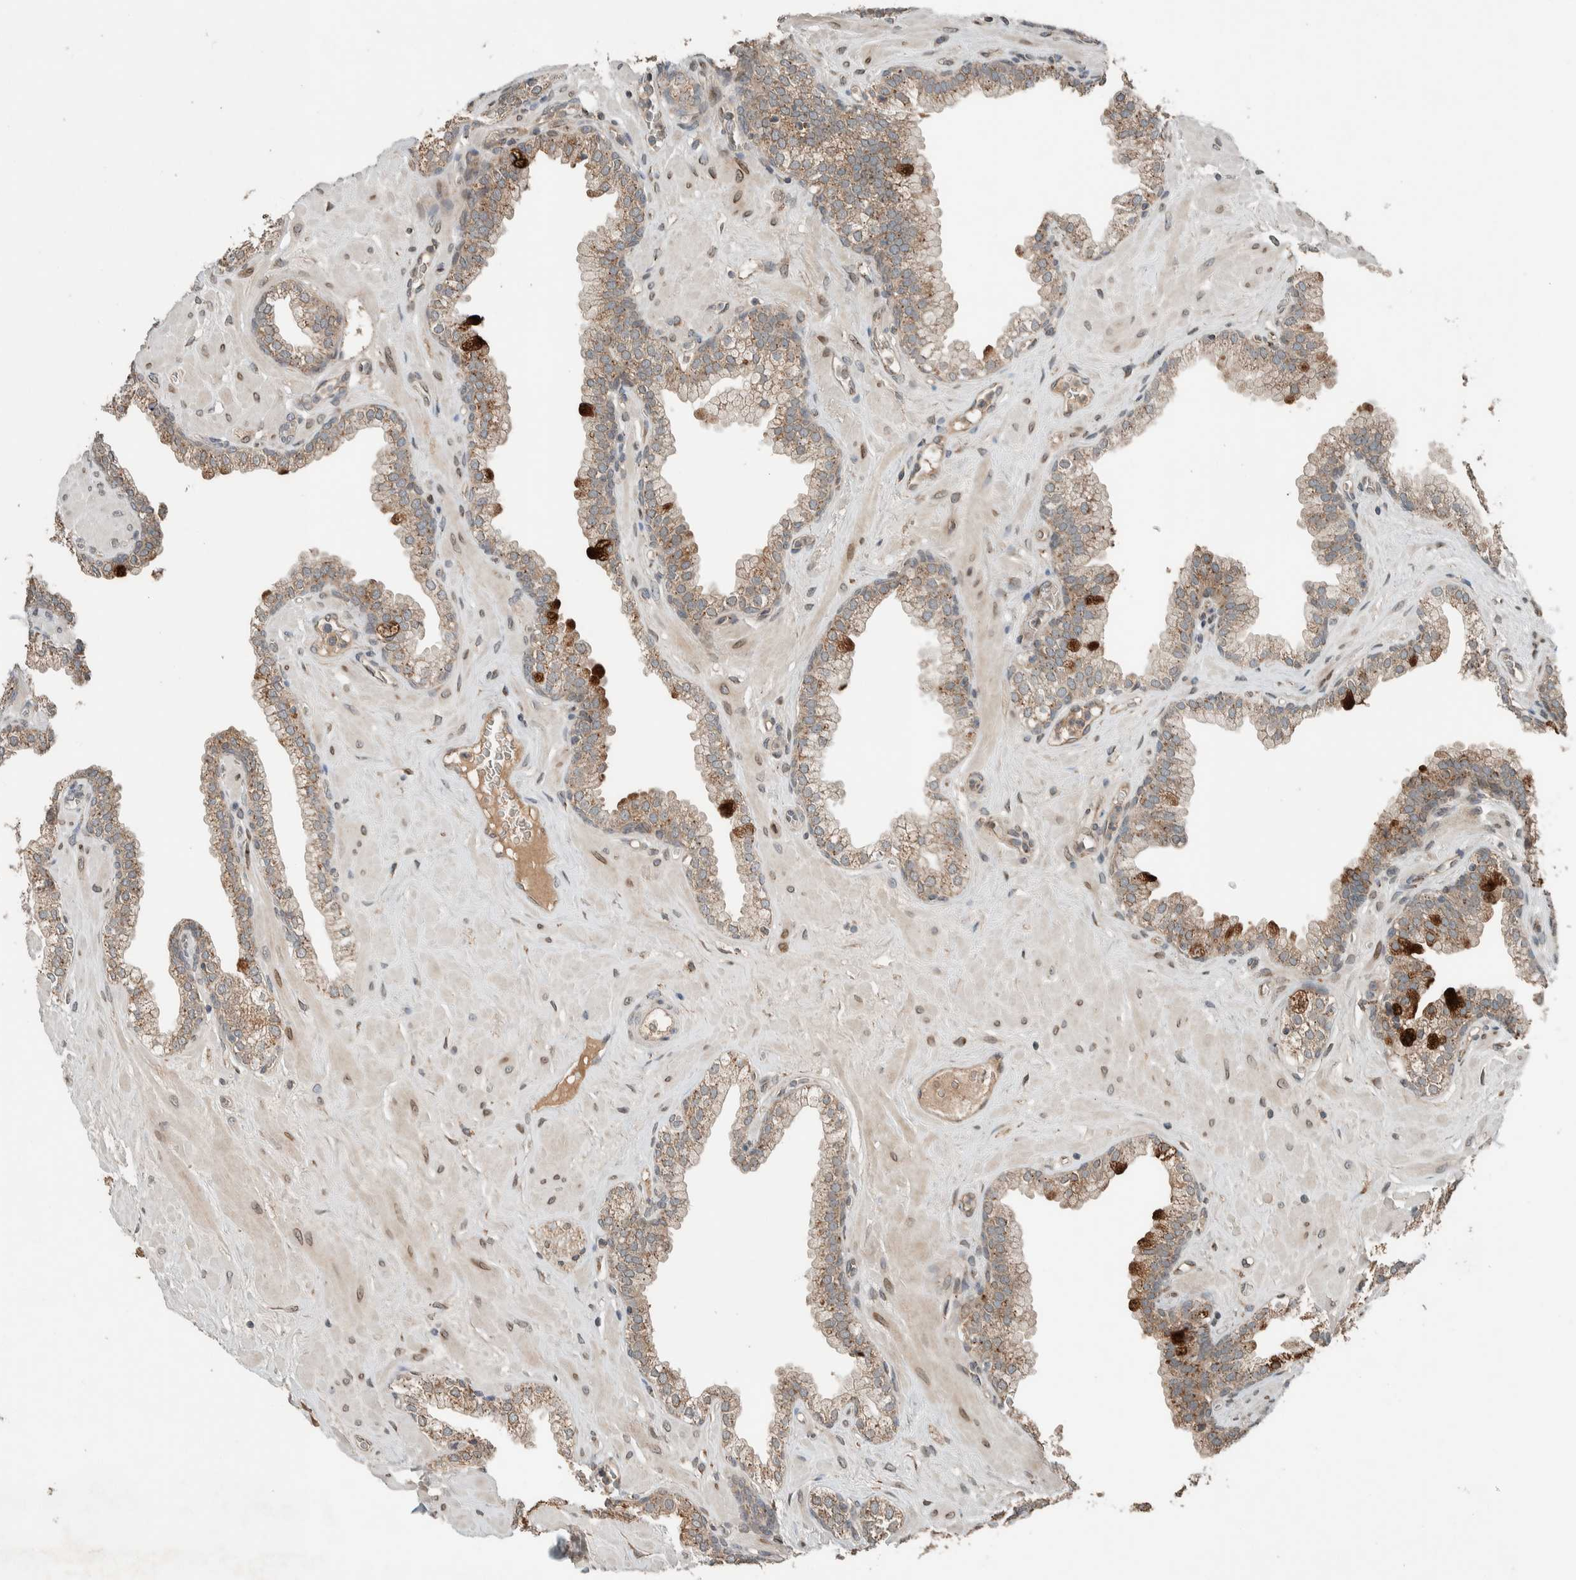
{"staining": {"intensity": "moderate", "quantity": ">75%", "location": "cytoplasmic/membranous"}, "tissue": "prostate", "cell_type": "Glandular cells", "image_type": "normal", "snomed": [{"axis": "morphology", "description": "Normal tissue, NOS"}, {"axis": "morphology", "description": "Urothelial carcinoma, Low grade"}, {"axis": "topography", "description": "Urinary bladder"}, {"axis": "topography", "description": "Prostate"}], "caption": "This image reveals immunohistochemistry staining of unremarkable prostate, with medium moderate cytoplasmic/membranous staining in about >75% of glandular cells.", "gene": "NBR1", "patient": {"sex": "male", "age": 60}}